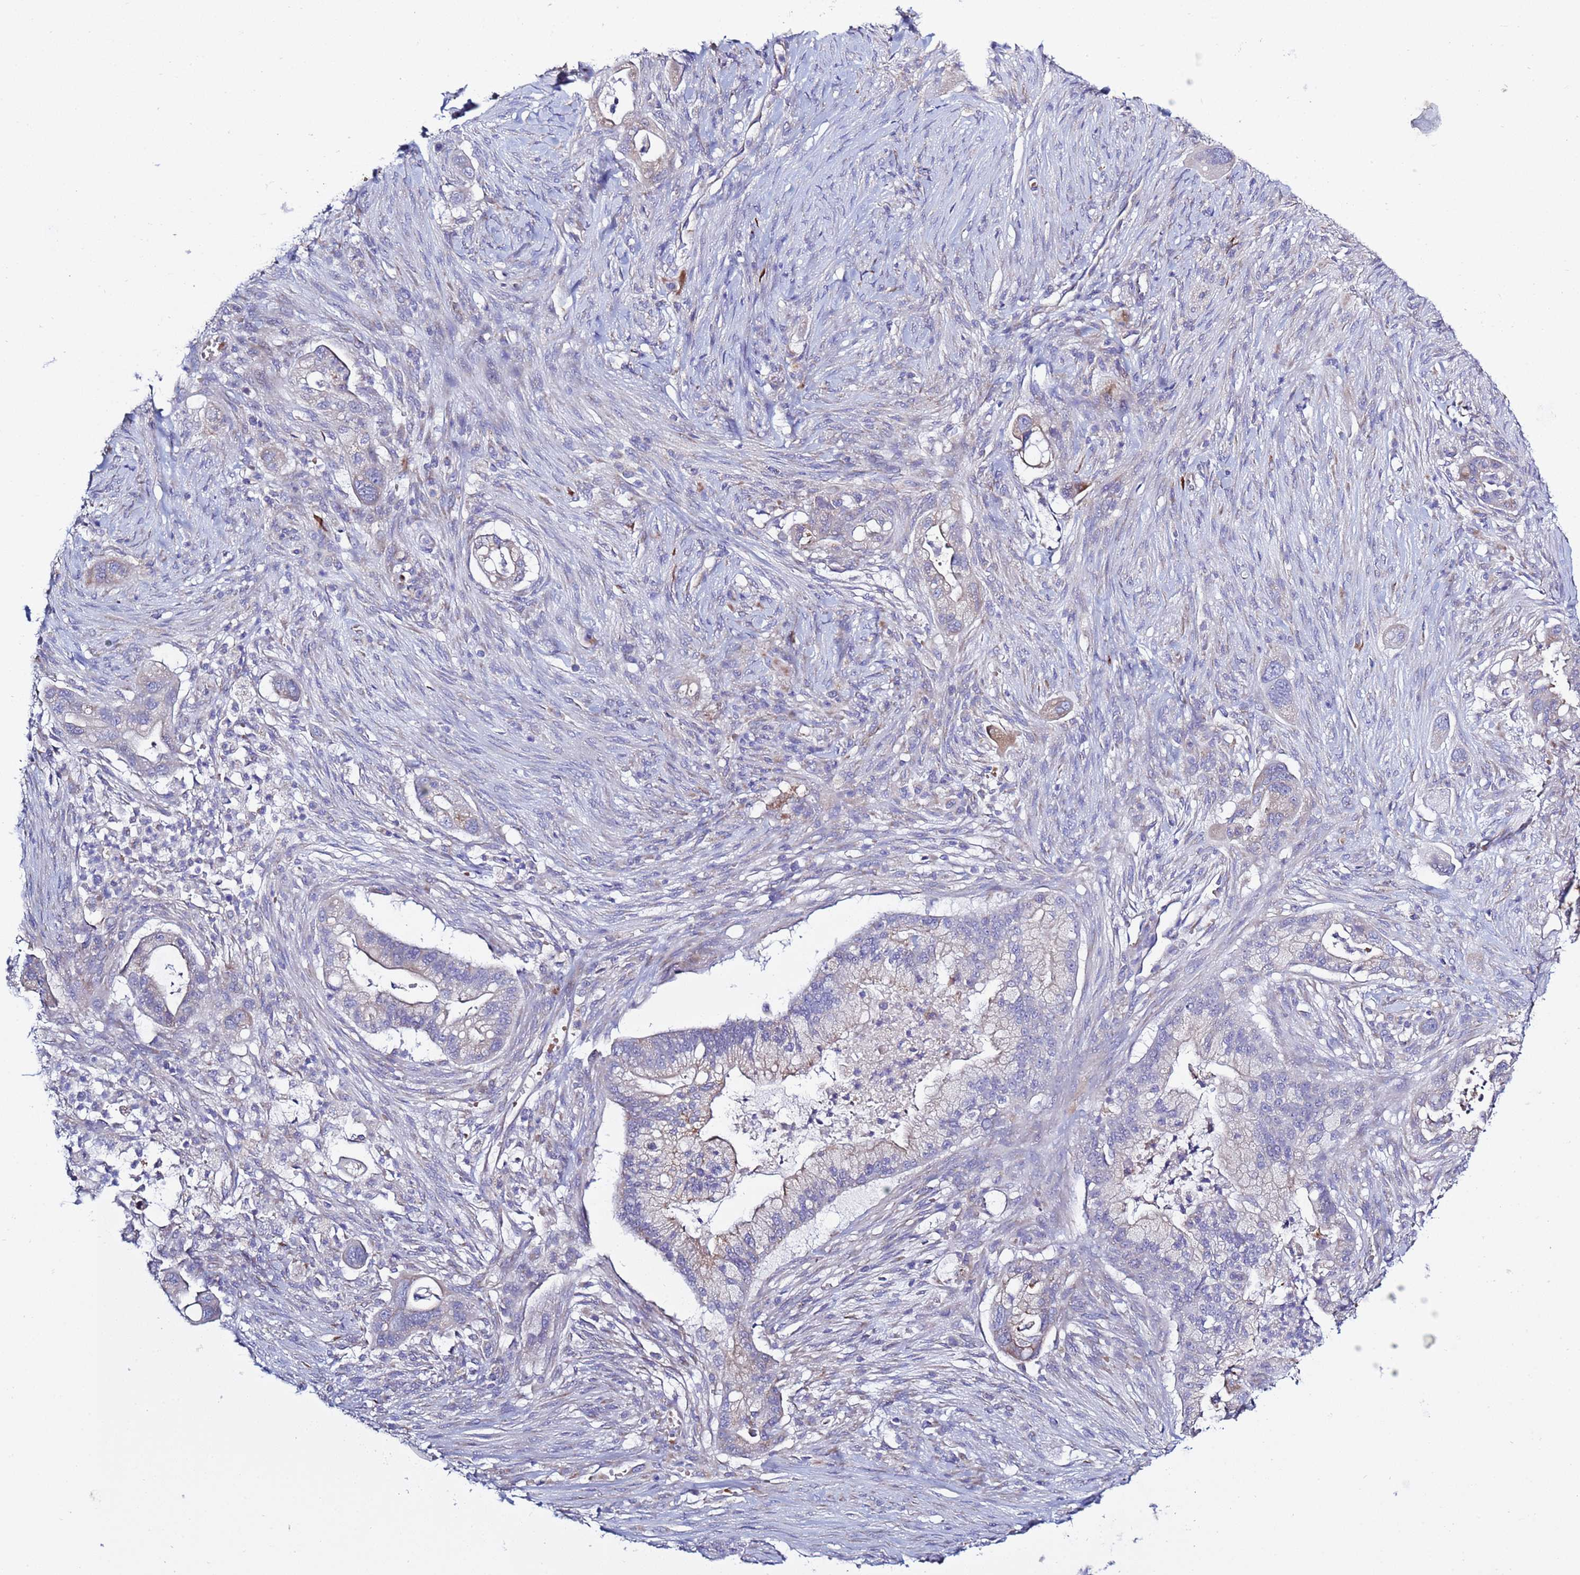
{"staining": {"intensity": "negative", "quantity": "none", "location": "none"}, "tissue": "pancreatic cancer", "cell_type": "Tumor cells", "image_type": "cancer", "snomed": [{"axis": "morphology", "description": "Adenocarcinoma, NOS"}, {"axis": "topography", "description": "Pancreas"}], "caption": "The histopathology image exhibits no significant positivity in tumor cells of adenocarcinoma (pancreatic). Nuclei are stained in blue.", "gene": "ABHD17B", "patient": {"sex": "male", "age": 44}}